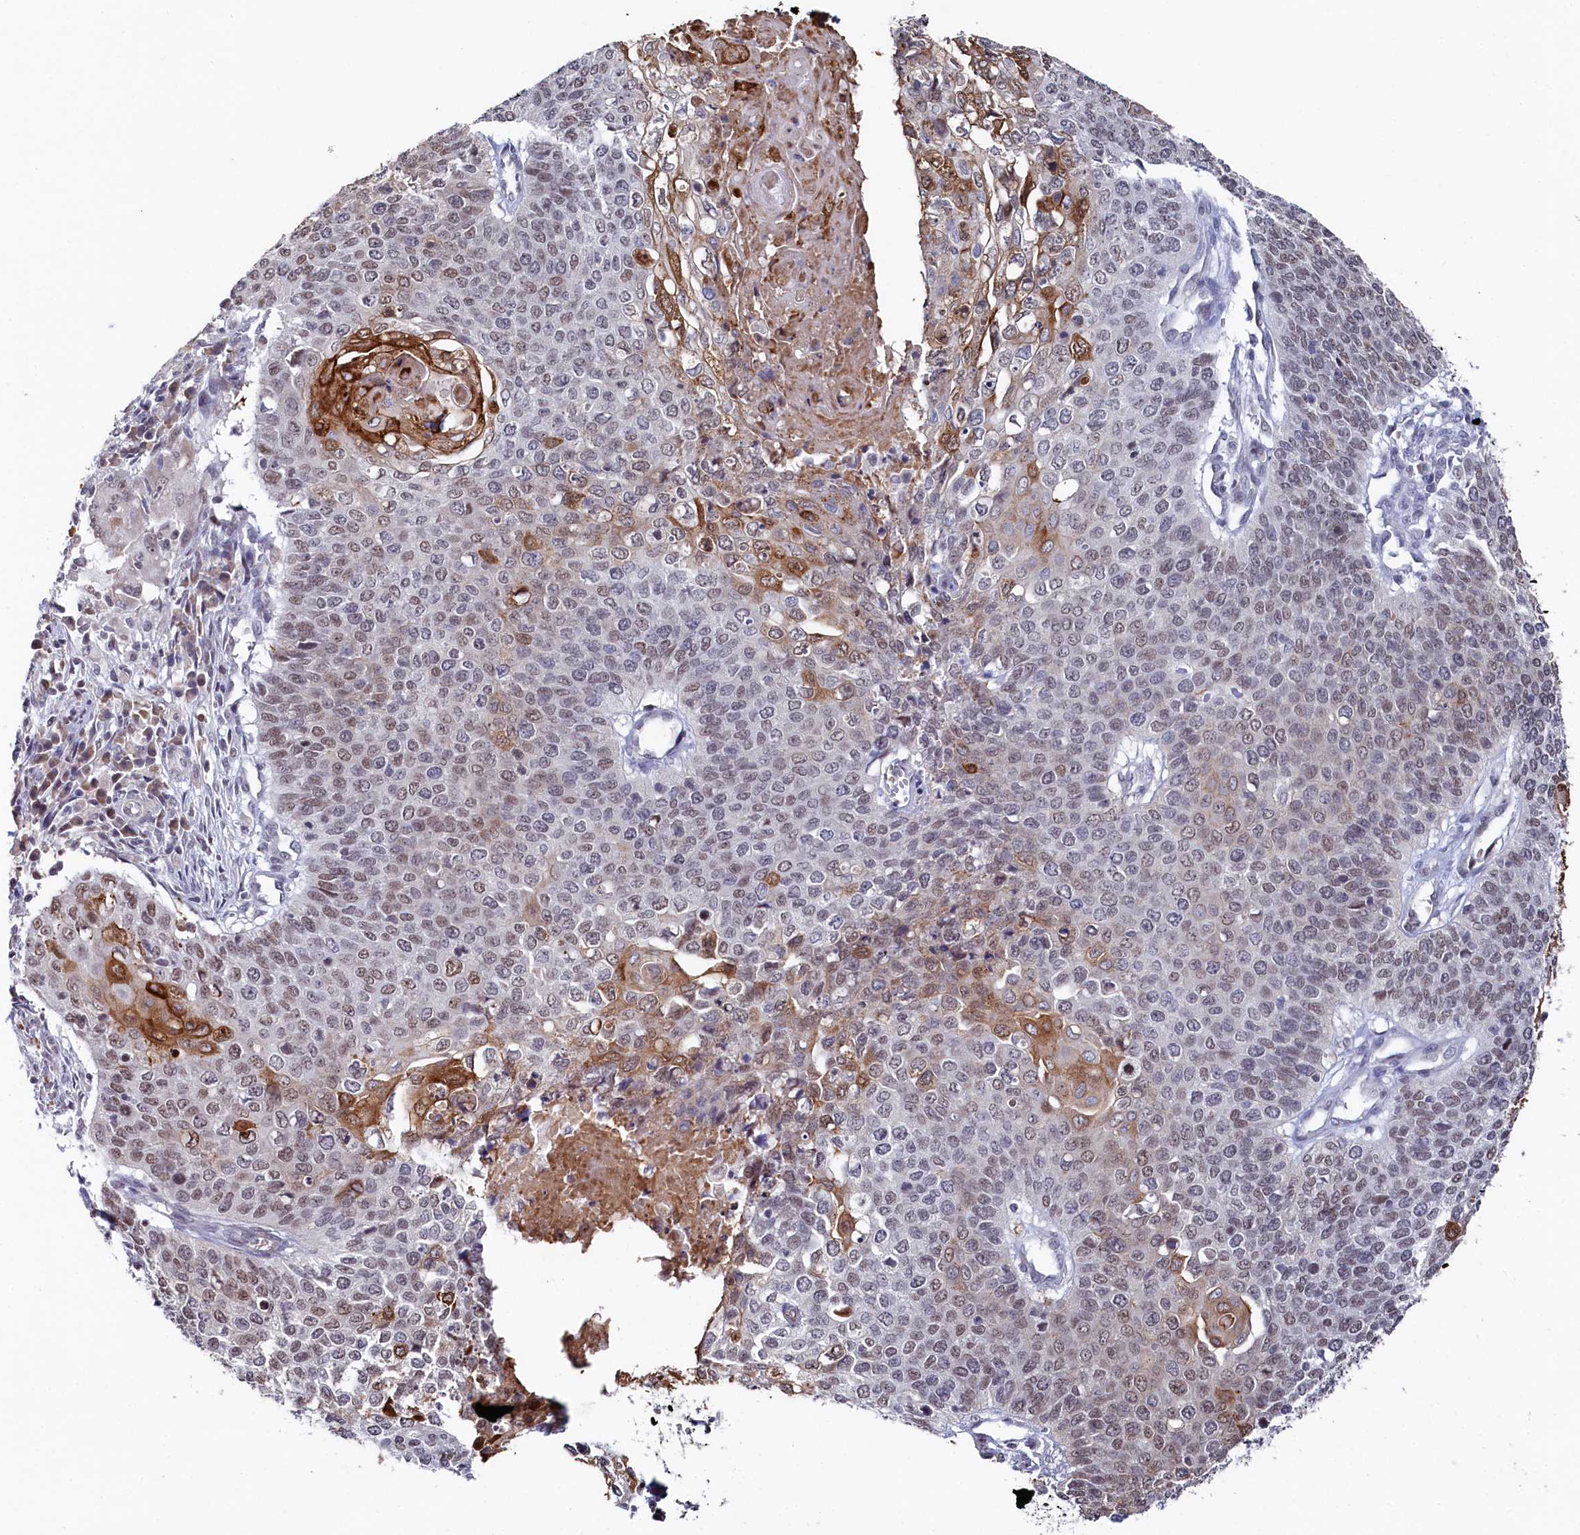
{"staining": {"intensity": "moderate", "quantity": "<25%", "location": "cytoplasmic/membranous,nuclear"}, "tissue": "cervical cancer", "cell_type": "Tumor cells", "image_type": "cancer", "snomed": [{"axis": "morphology", "description": "Squamous cell carcinoma, NOS"}, {"axis": "topography", "description": "Cervix"}], "caption": "Immunohistochemistry staining of squamous cell carcinoma (cervical), which exhibits low levels of moderate cytoplasmic/membranous and nuclear staining in about <25% of tumor cells indicating moderate cytoplasmic/membranous and nuclear protein staining. The staining was performed using DAB (brown) for protein detection and nuclei were counterstained in hematoxylin (blue).", "gene": "TIGD4", "patient": {"sex": "female", "age": 39}}